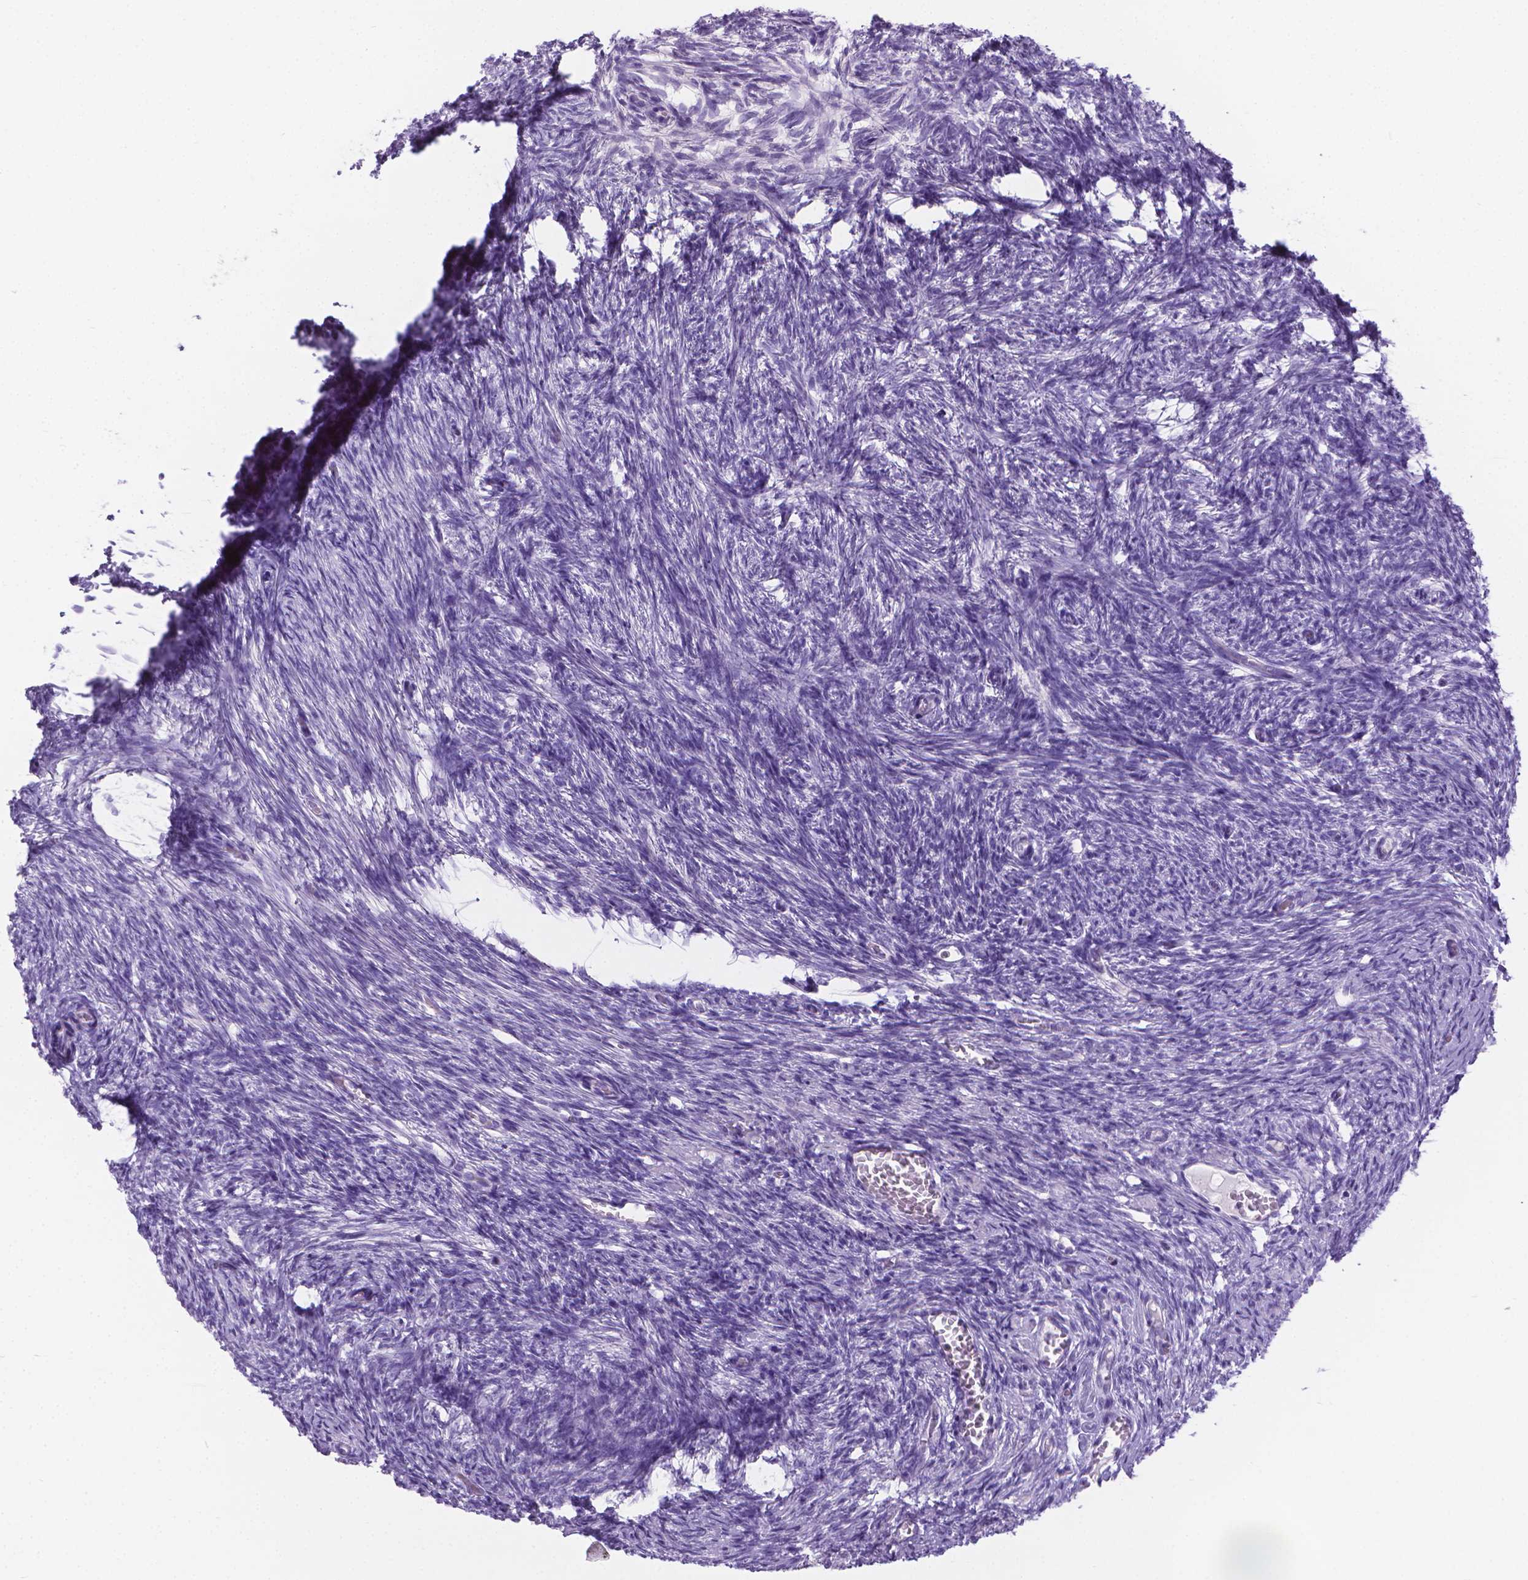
{"staining": {"intensity": "negative", "quantity": "none", "location": "none"}, "tissue": "ovary", "cell_type": "Ovarian stroma cells", "image_type": "normal", "snomed": [{"axis": "morphology", "description": "Normal tissue, NOS"}, {"axis": "topography", "description": "Ovary"}], "caption": "A micrograph of ovary stained for a protein displays no brown staining in ovarian stroma cells.", "gene": "SPAG6", "patient": {"sex": "female", "age": 46}}